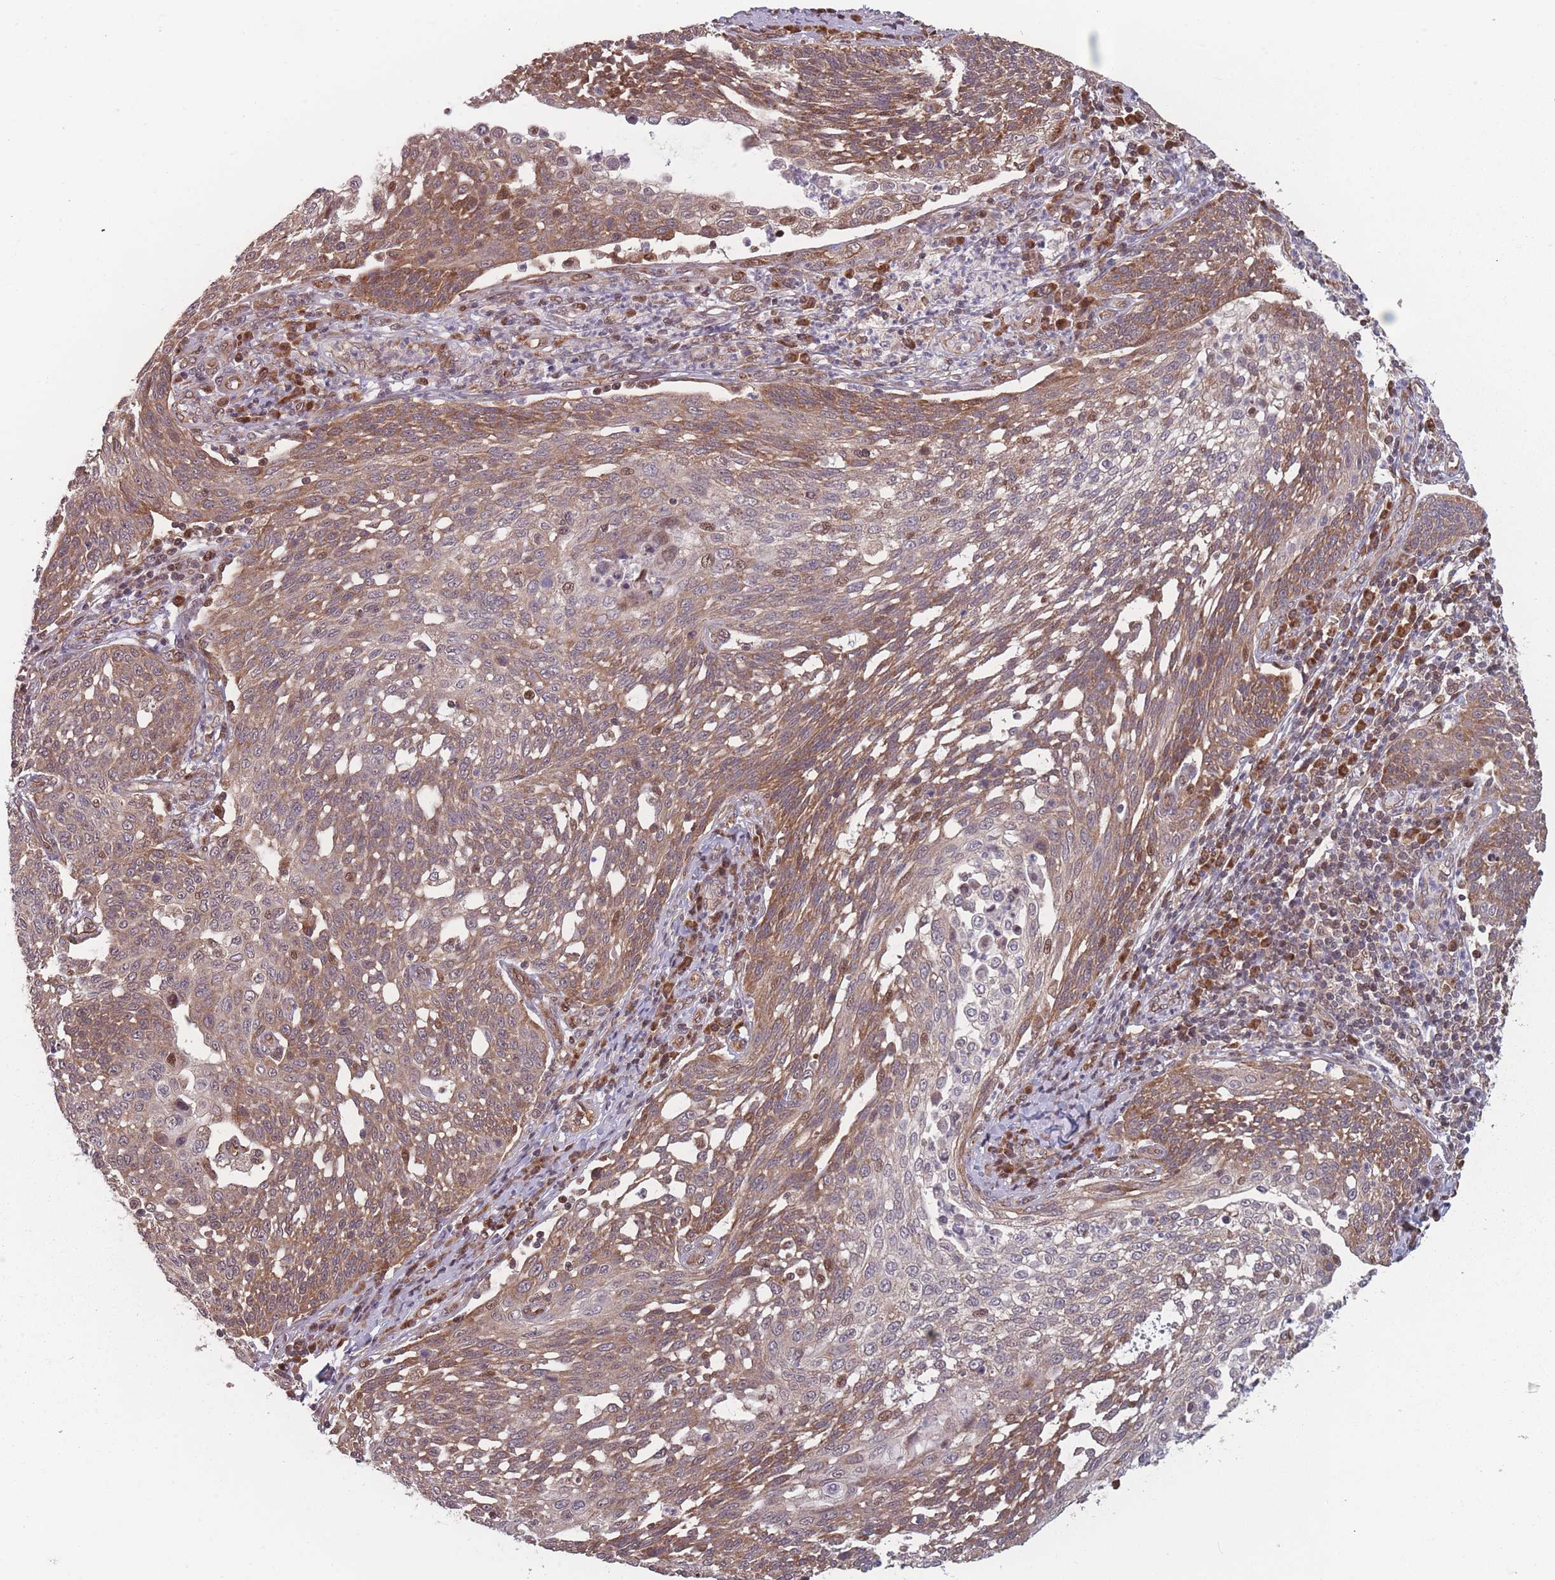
{"staining": {"intensity": "moderate", "quantity": "25%-75%", "location": "cytoplasmic/membranous"}, "tissue": "cervical cancer", "cell_type": "Tumor cells", "image_type": "cancer", "snomed": [{"axis": "morphology", "description": "Squamous cell carcinoma, NOS"}, {"axis": "topography", "description": "Cervix"}], "caption": "A brown stain labels moderate cytoplasmic/membranous expression of a protein in cervical cancer (squamous cell carcinoma) tumor cells.", "gene": "RPS18", "patient": {"sex": "female", "age": 34}}